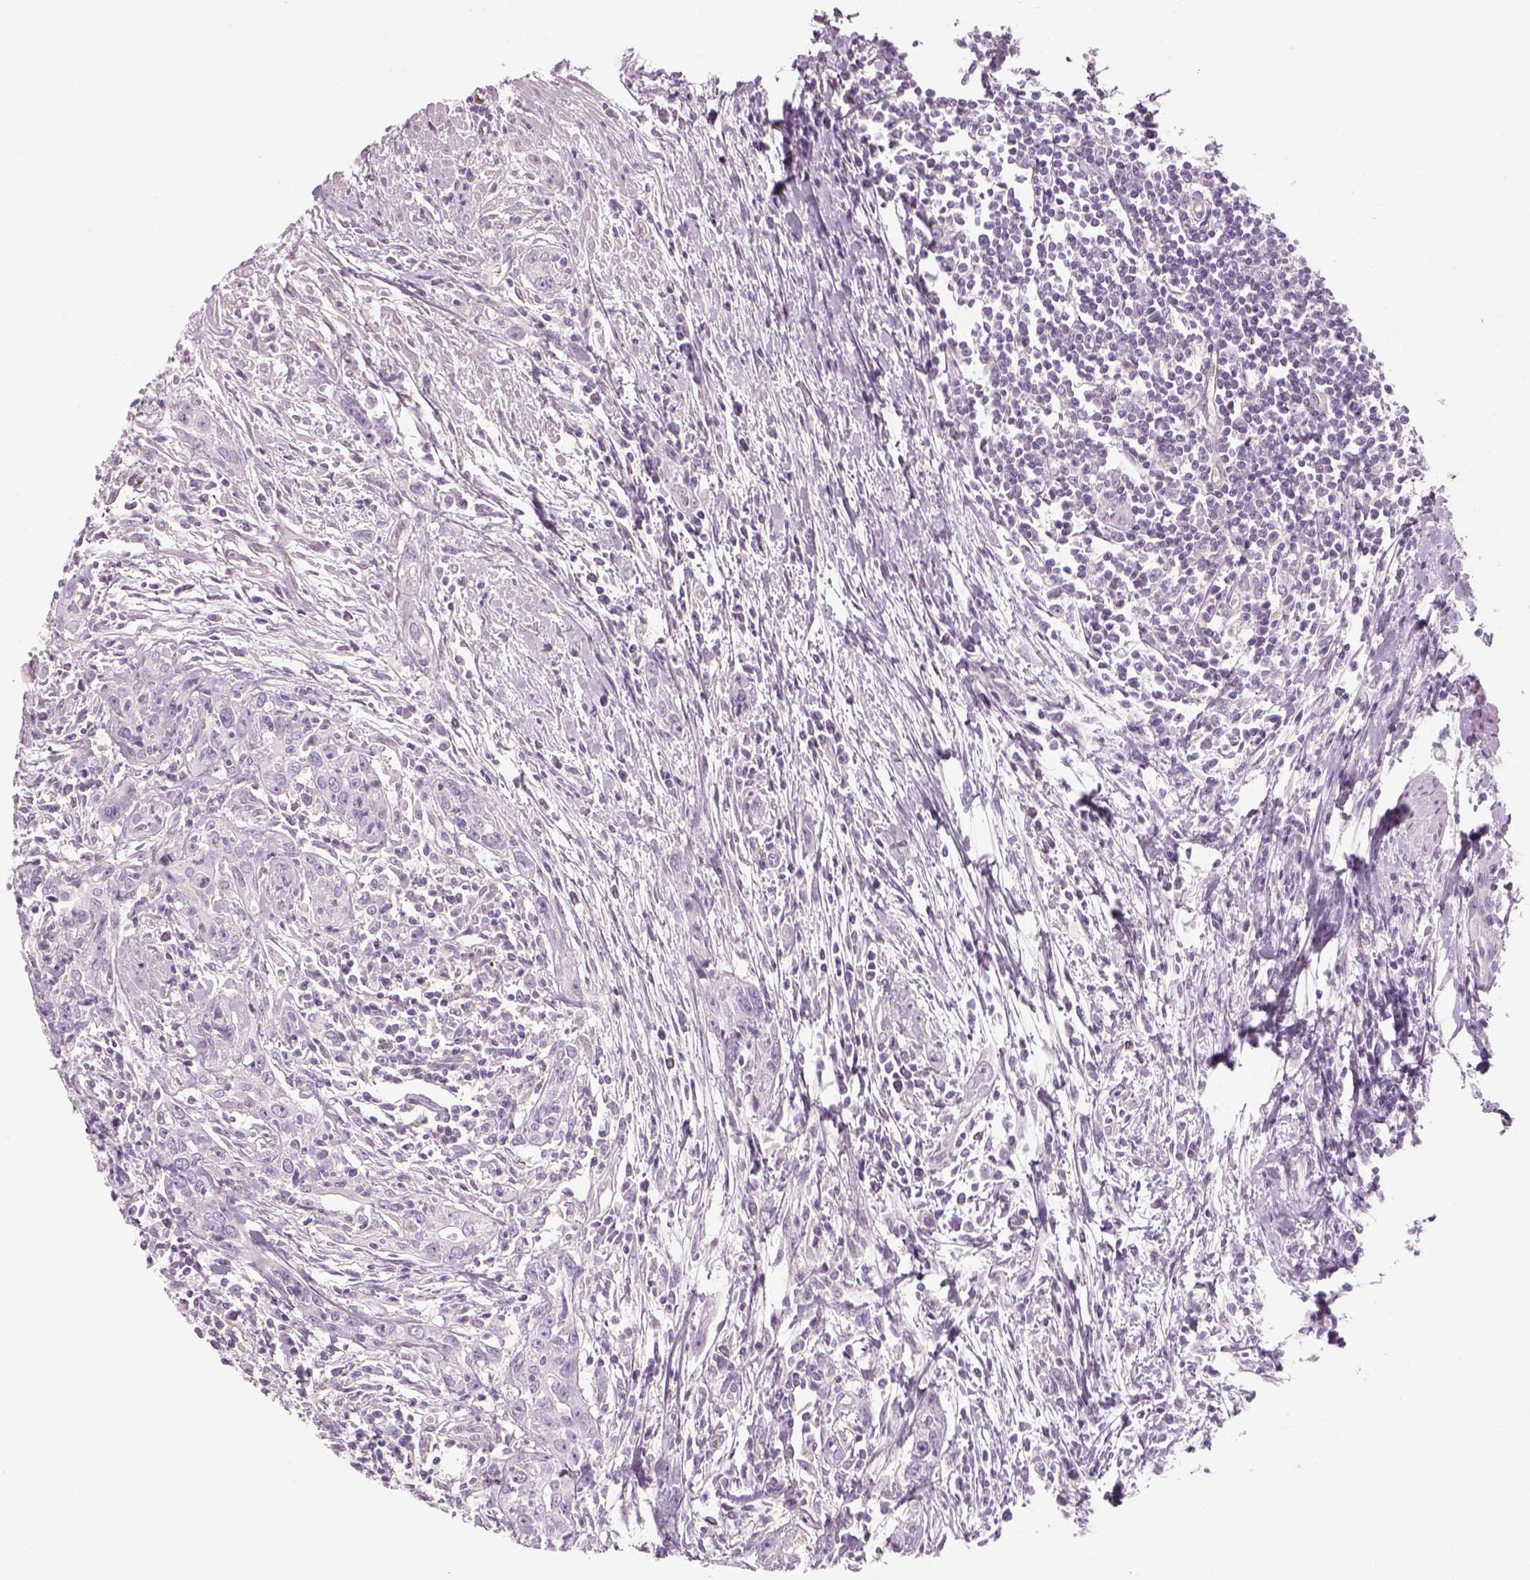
{"staining": {"intensity": "negative", "quantity": "none", "location": "none"}, "tissue": "urothelial cancer", "cell_type": "Tumor cells", "image_type": "cancer", "snomed": [{"axis": "morphology", "description": "Urothelial carcinoma, High grade"}, {"axis": "topography", "description": "Urinary bladder"}], "caption": "A histopathology image of human urothelial carcinoma (high-grade) is negative for staining in tumor cells.", "gene": "SLC1A7", "patient": {"sex": "male", "age": 83}}